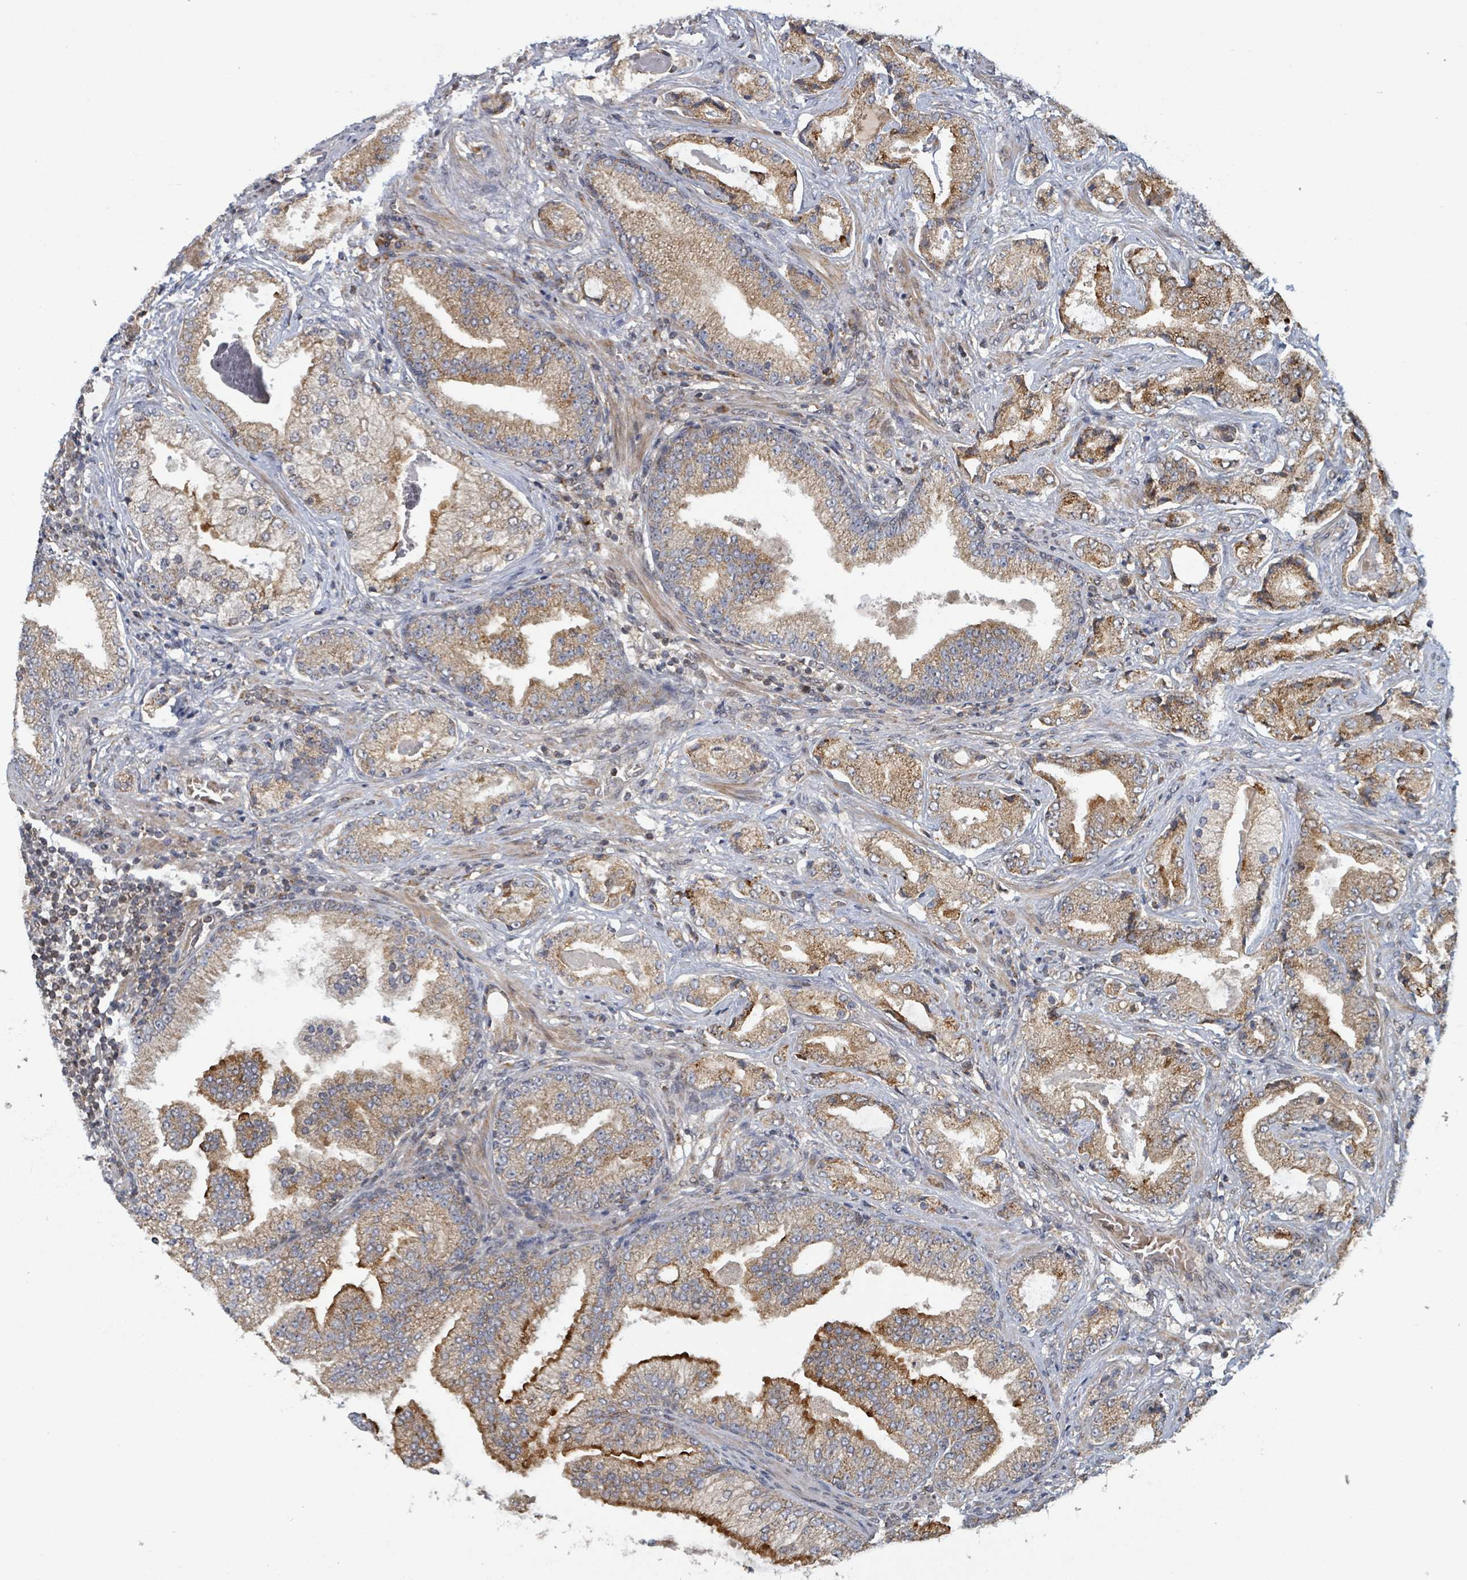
{"staining": {"intensity": "strong", "quantity": ">75%", "location": "cytoplasmic/membranous"}, "tissue": "prostate cancer", "cell_type": "Tumor cells", "image_type": "cancer", "snomed": [{"axis": "morphology", "description": "Adenocarcinoma, High grade"}, {"axis": "topography", "description": "Prostate"}], "caption": "Immunohistochemistry (IHC) histopathology image of neoplastic tissue: prostate cancer (adenocarcinoma (high-grade)) stained using immunohistochemistry (IHC) shows high levels of strong protein expression localized specifically in the cytoplasmic/membranous of tumor cells, appearing as a cytoplasmic/membranous brown color.", "gene": "HIVEP1", "patient": {"sex": "male", "age": 68}}